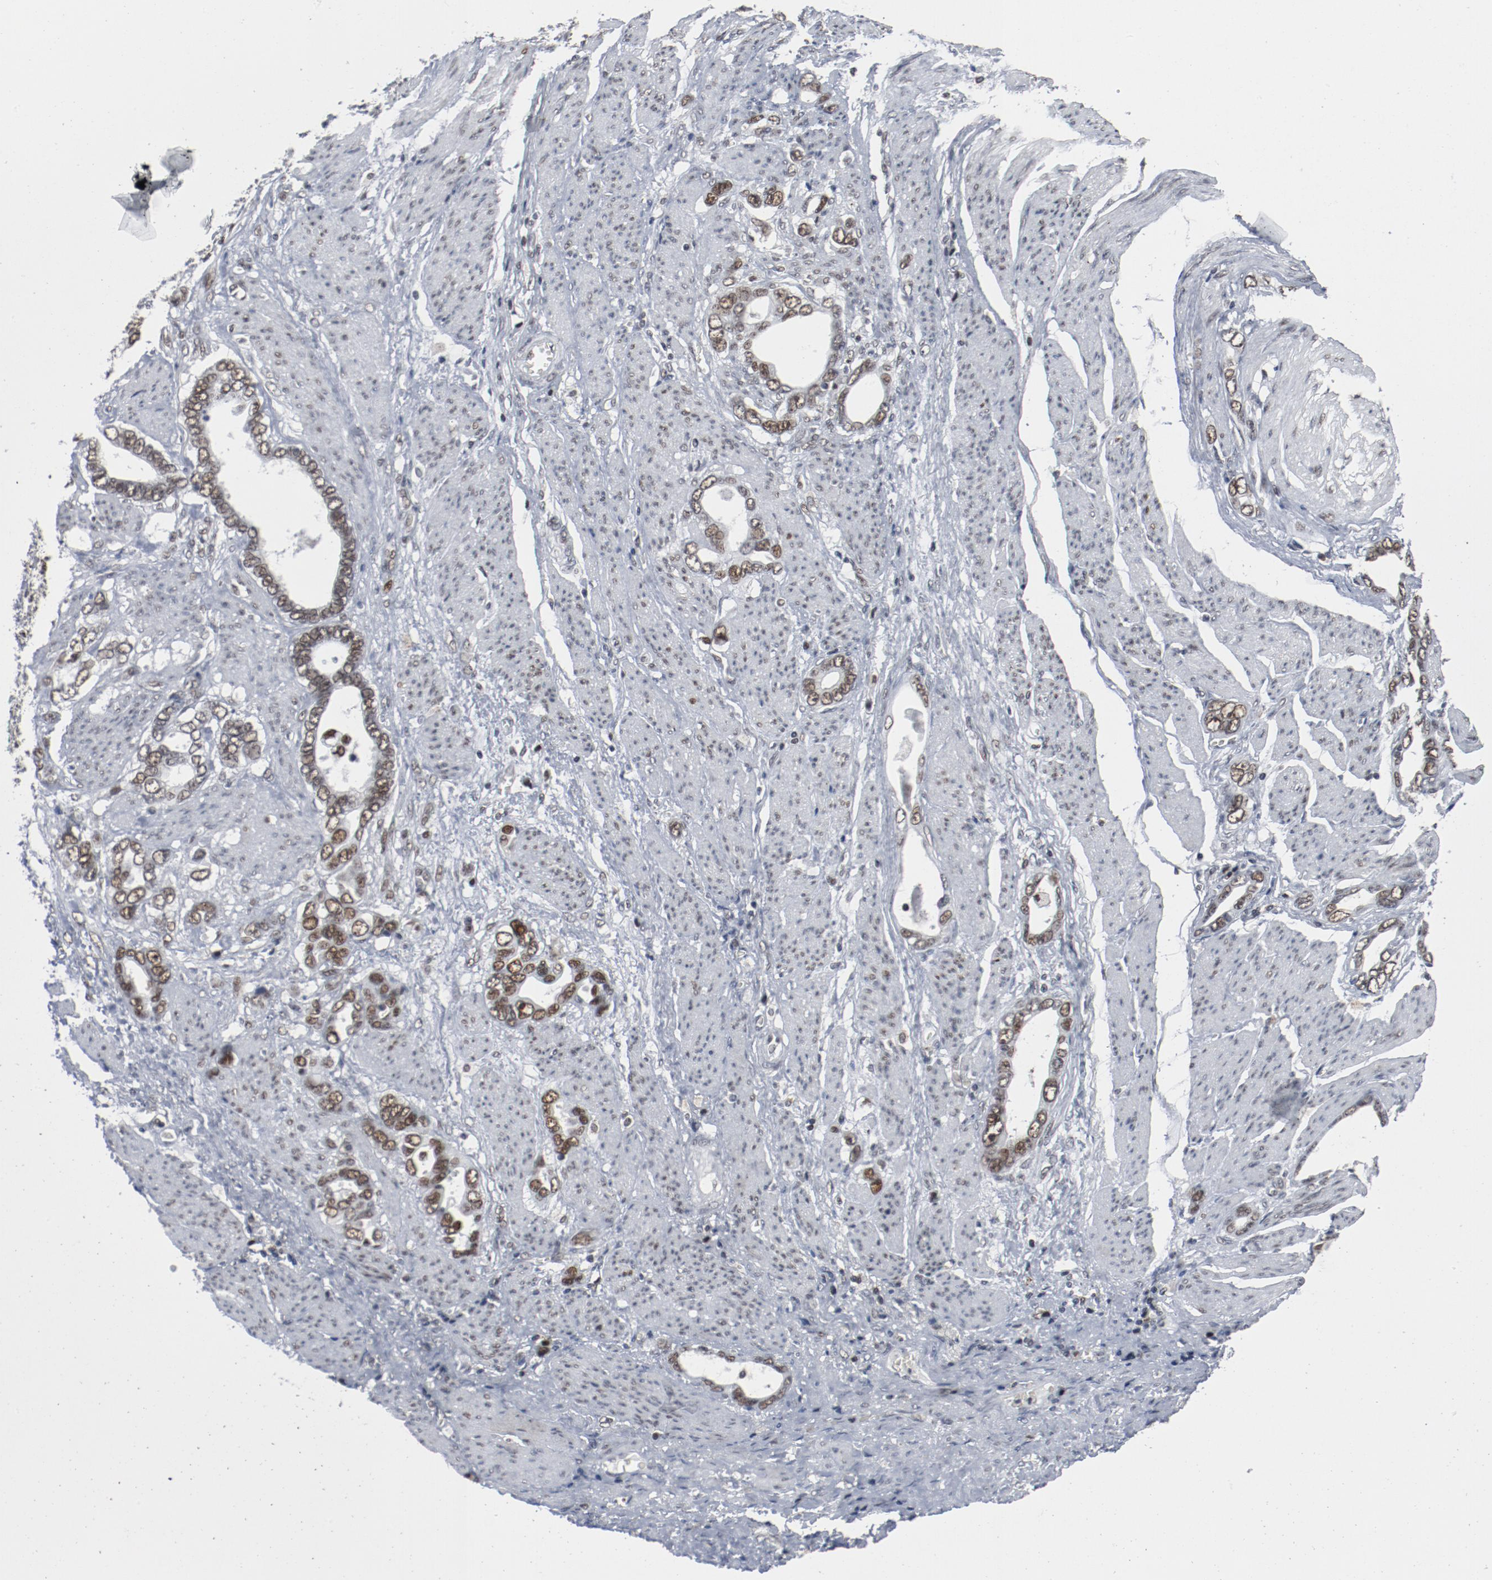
{"staining": {"intensity": "moderate", "quantity": ">75%", "location": "nuclear"}, "tissue": "stomach cancer", "cell_type": "Tumor cells", "image_type": "cancer", "snomed": [{"axis": "morphology", "description": "Adenocarcinoma, NOS"}, {"axis": "topography", "description": "Stomach"}], "caption": "IHC (DAB) staining of human stomach cancer displays moderate nuclear protein staining in approximately >75% of tumor cells. (DAB (3,3'-diaminobenzidine) = brown stain, brightfield microscopy at high magnification).", "gene": "JMJD6", "patient": {"sex": "male", "age": 78}}